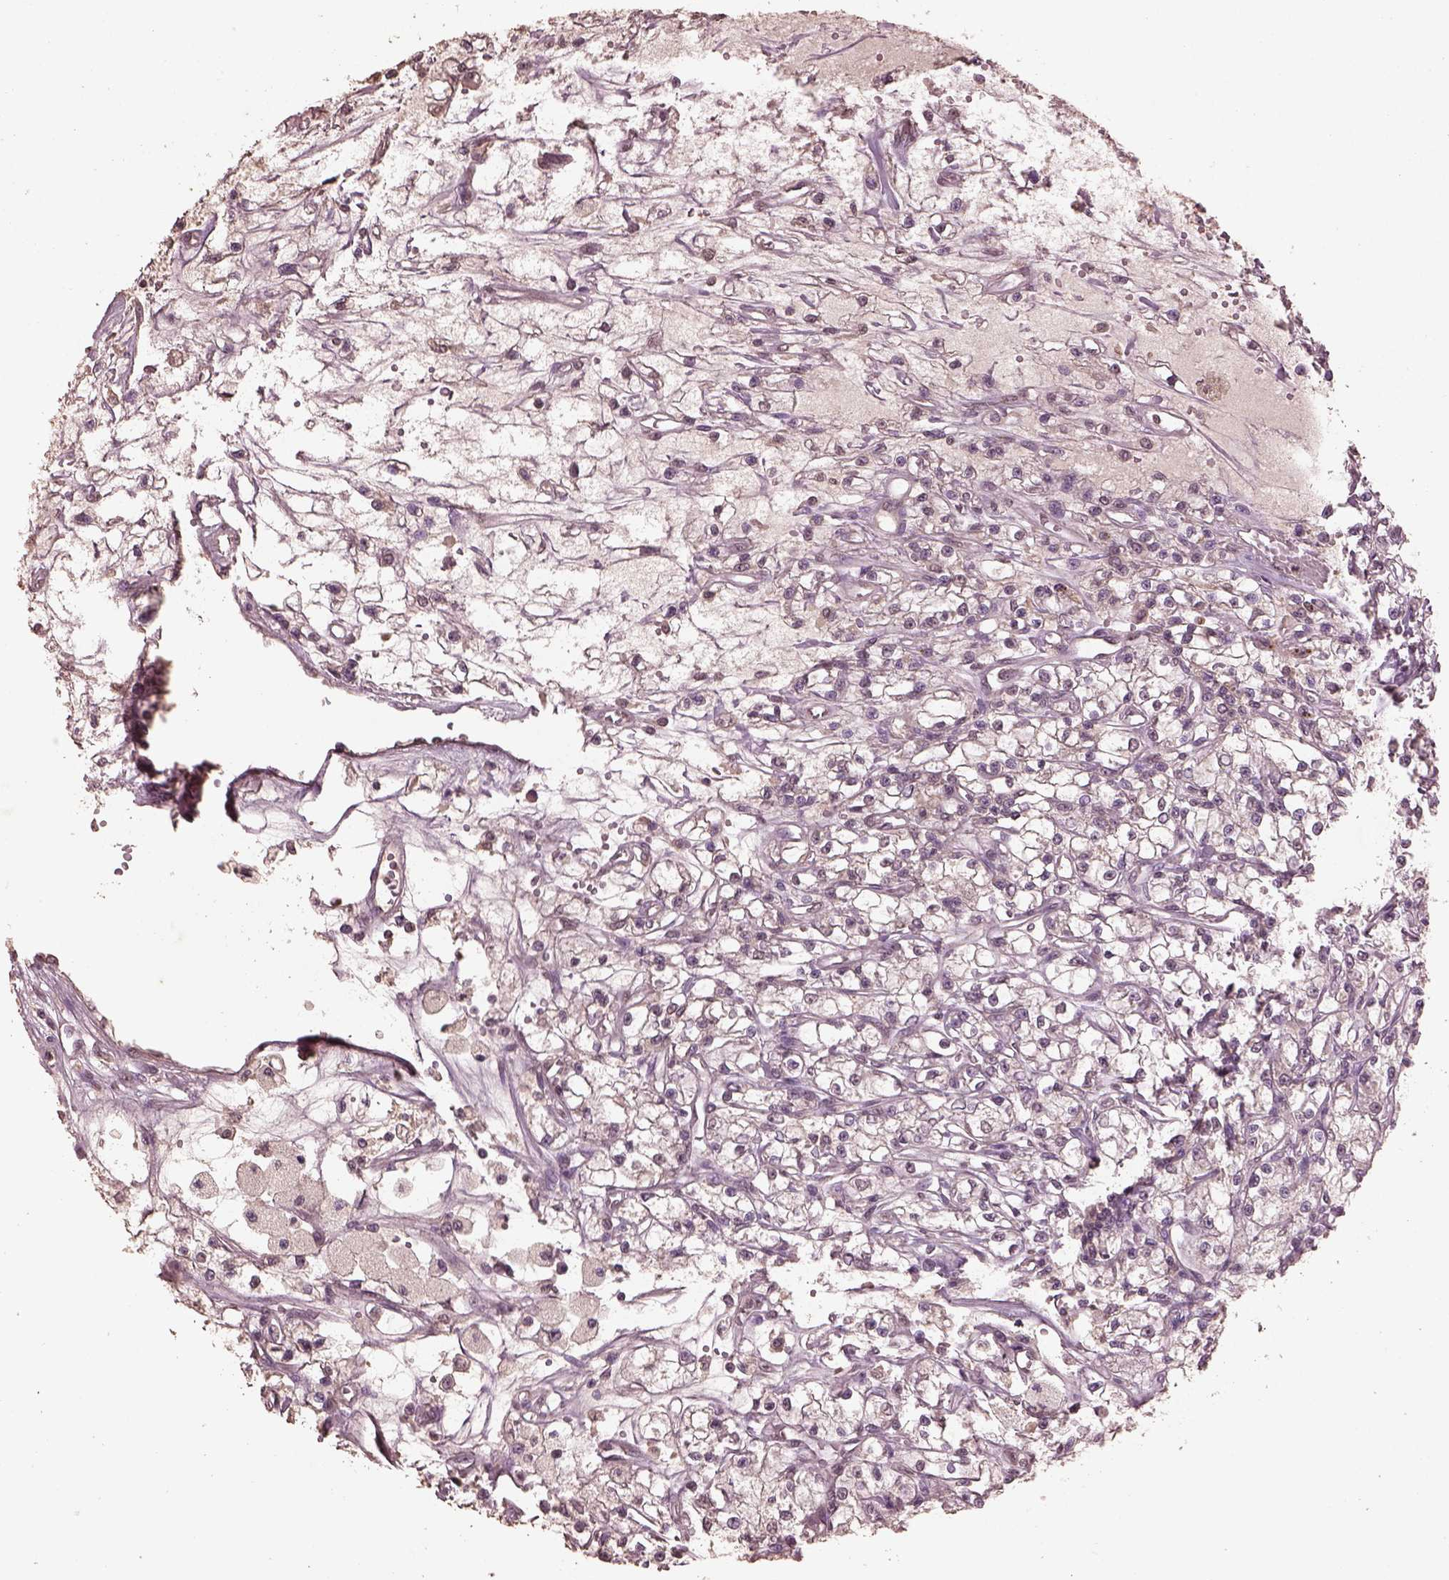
{"staining": {"intensity": "negative", "quantity": "none", "location": "none"}, "tissue": "renal cancer", "cell_type": "Tumor cells", "image_type": "cancer", "snomed": [{"axis": "morphology", "description": "Adenocarcinoma, NOS"}, {"axis": "topography", "description": "Kidney"}], "caption": "Tumor cells are negative for protein expression in human renal adenocarcinoma.", "gene": "CPT1C", "patient": {"sex": "female", "age": 59}}